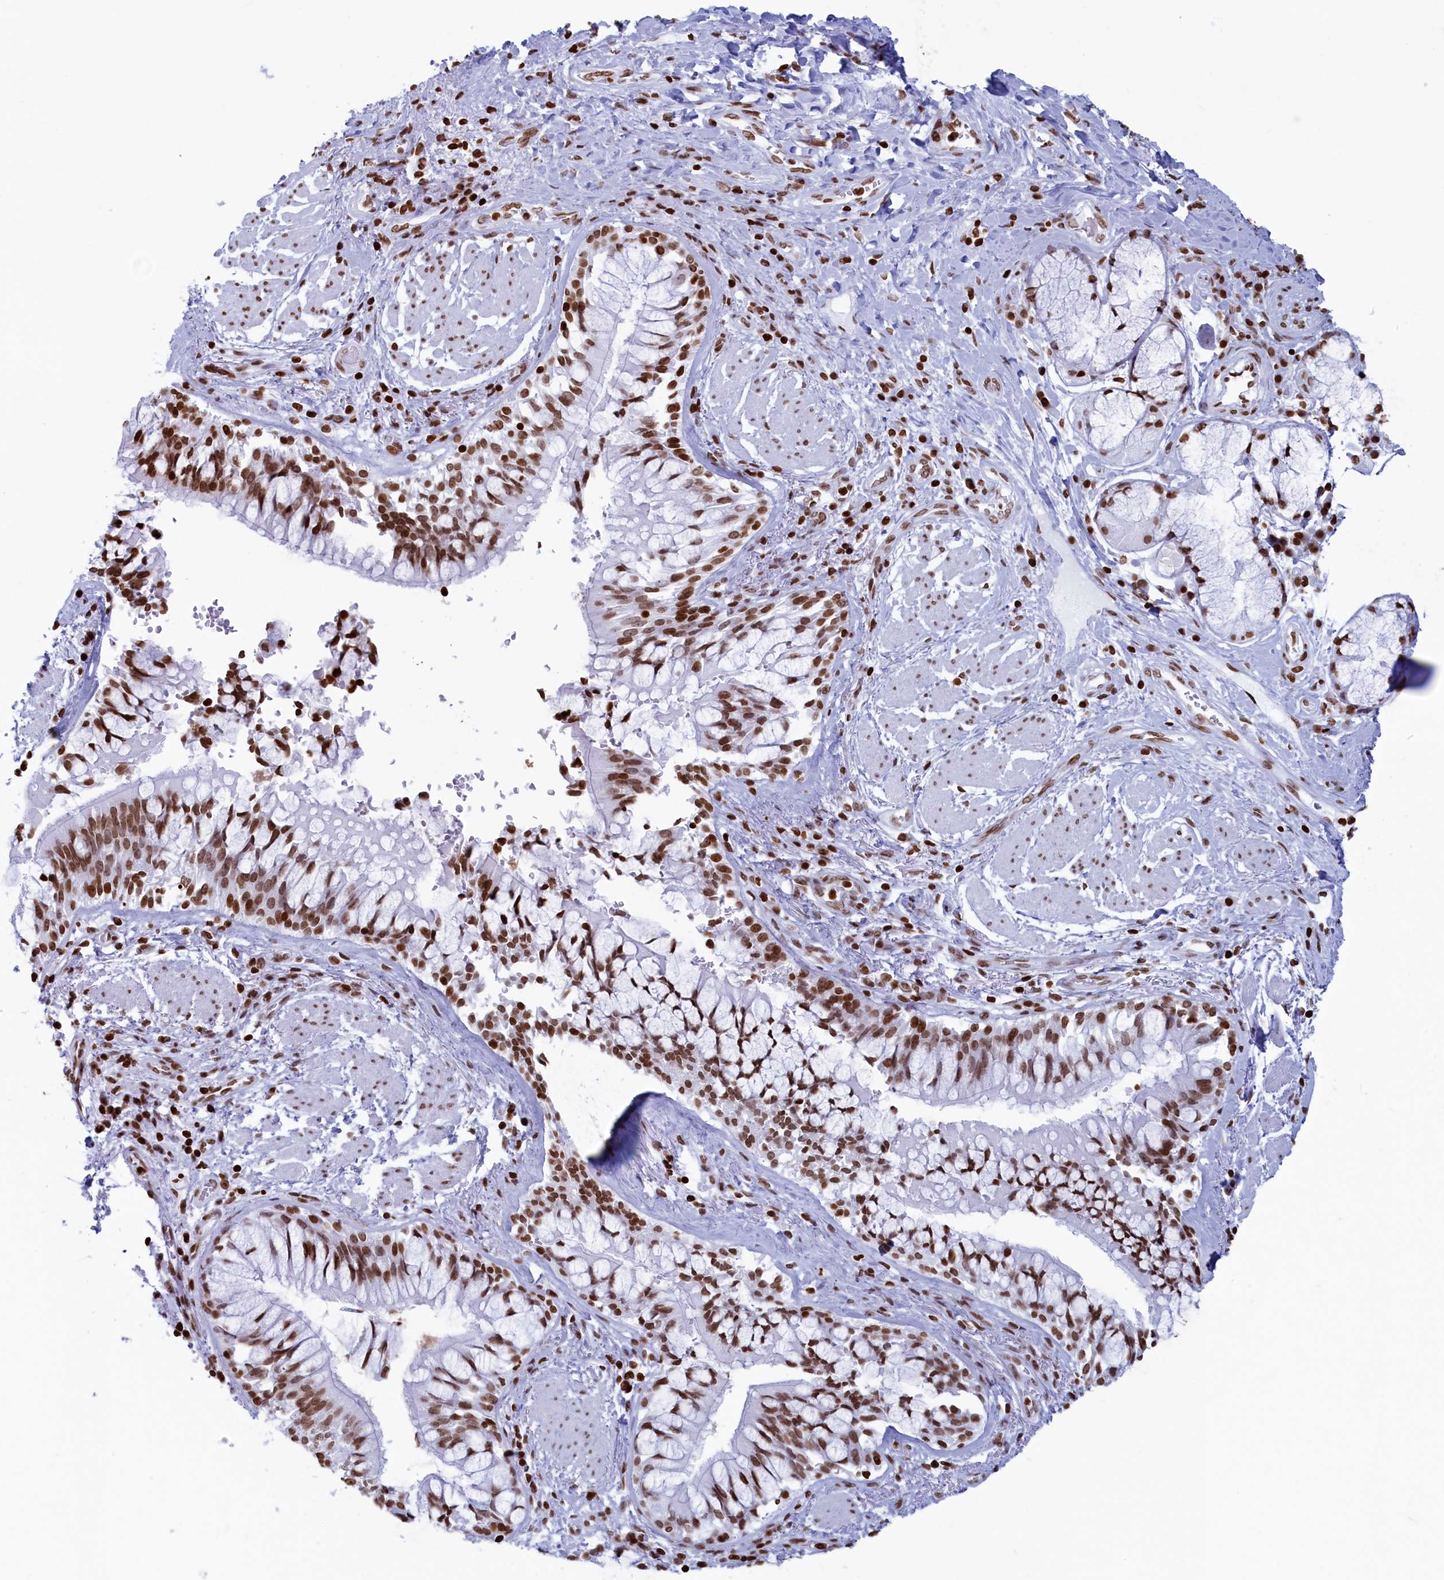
{"staining": {"intensity": "moderate", "quantity": ">75%", "location": "nuclear"}, "tissue": "adipose tissue", "cell_type": "Adipocytes", "image_type": "normal", "snomed": [{"axis": "morphology", "description": "Normal tissue, NOS"}, {"axis": "morphology", "description": "Squamous cell carcinoma, NOS"}, {"axis": "topography", "description": "Bronchus"}, {"axis": "topography", "description": "Lung"}], "caption": "About >75% of adipocytes in benign adipose tissue reveal moderate nuclear protein staining as visualized by brown immunohistochemical staining.", "gene": "APOBEC3A", "patient": {"sex": "male", "age": 64}}